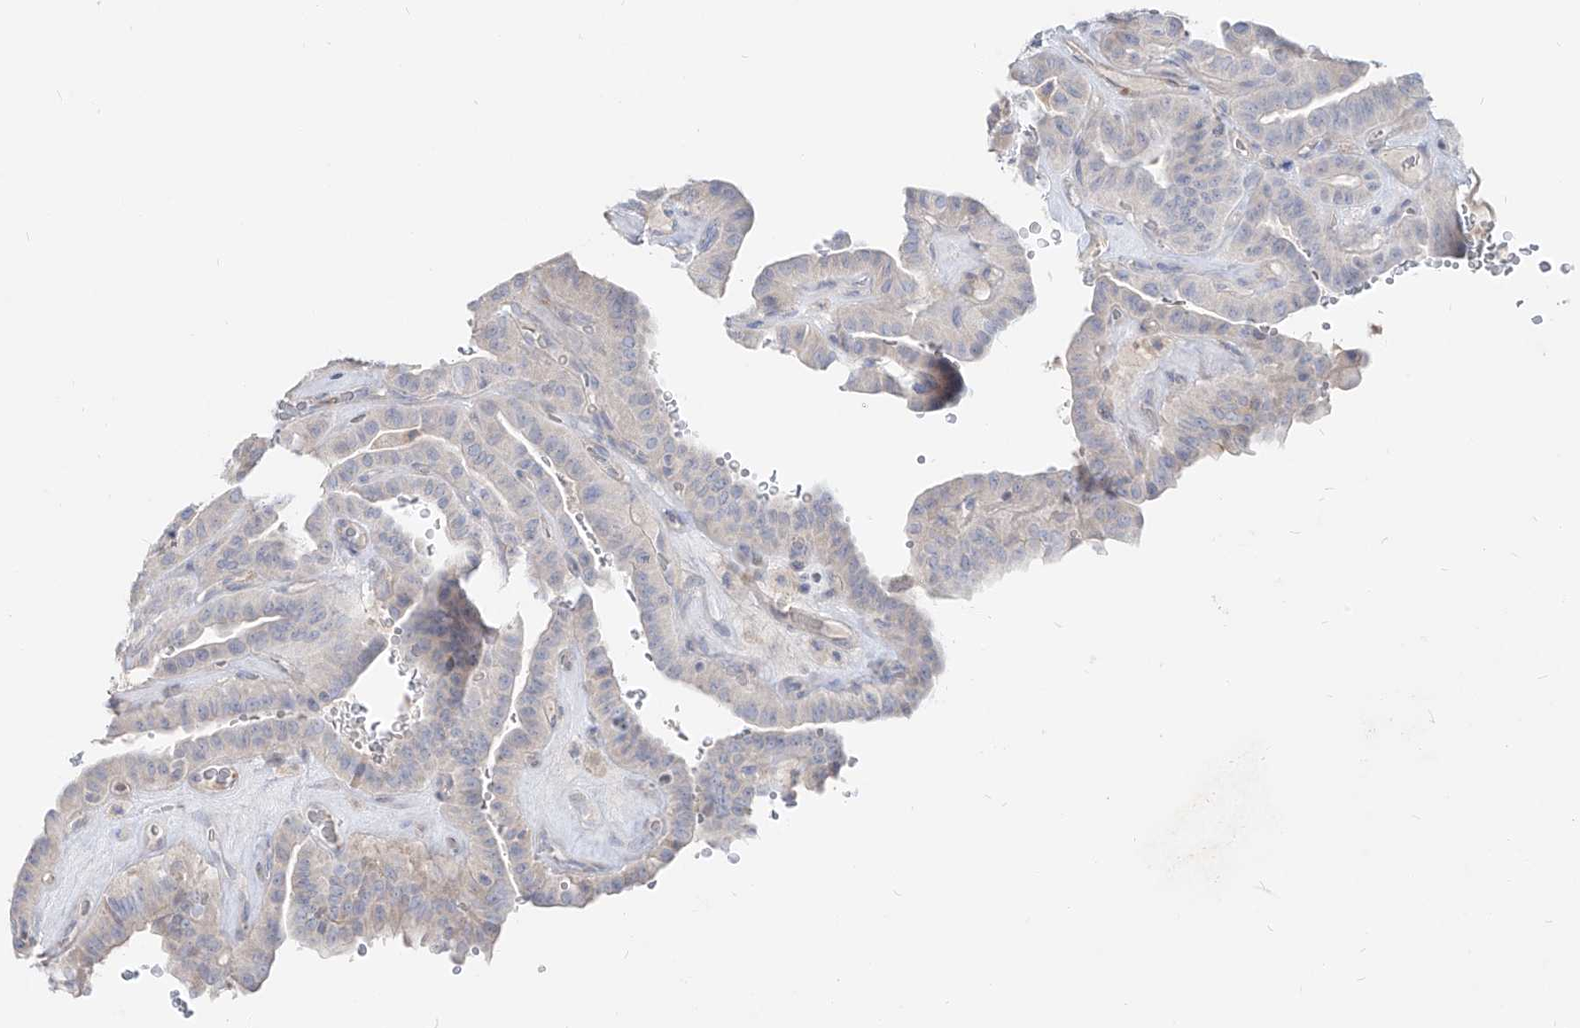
{"staining": {"intensity": "negative", "quantity": "none", "location": "none"}, "tissue": "thyroid cancer", "cell_type": "Tumor cells", "image_type": "cancer", "snomed": [{"axis": "morphology", "description": "Papillary adenocarcinoma, NOS"}, {"axis": "topography", "description": "Thyroid gland"}], "caption": "Immunohistochemical staining of thyroid papillary adenocarcinoma exhibits no significant positivity in tumor cells. (Brightfield microscopy of DAB immunohistochemistry (IHC) at high magnification).", "gene": "RBFOX3", "patient": {"sex": "male", "age": 77}}